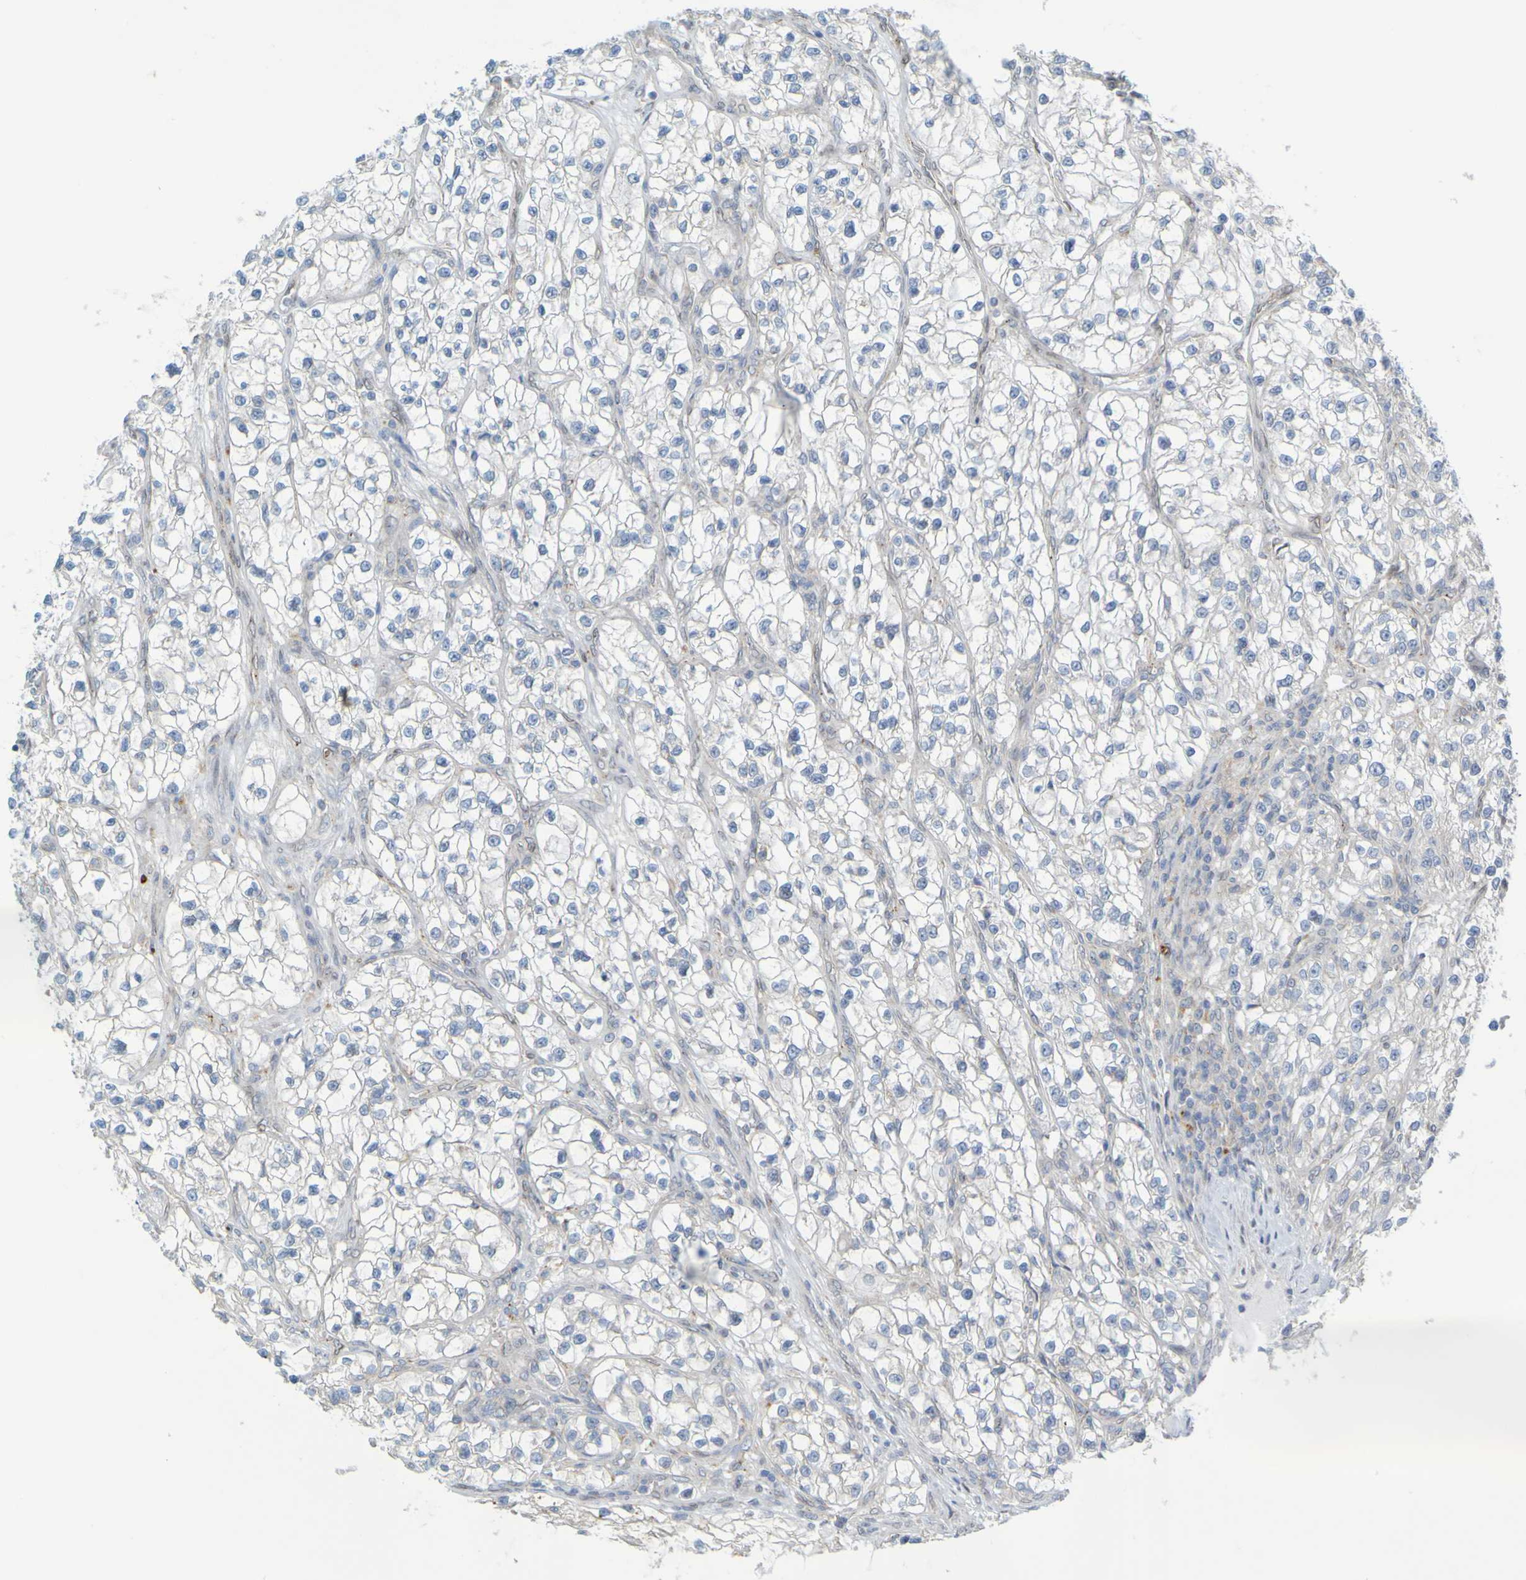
{"staining": {"intensity": "negative", "quantity": "none", "location": "none"}, "tissue": "renal cancer", "cell_type": "Tumor cells", "image_type": "cancer", "snomed": [{"axis": "morphology", "description": "Adenocarcinoma, NOS"}, {"axis": "topography", "description": "Kidney"}], "caption": "DAB immunohistochemical staining of human adenocarcinoma (renal) shows no significant staining in tumor cells.", "gene": "MAG", "patient": {"sex": "female", "age": 57}}